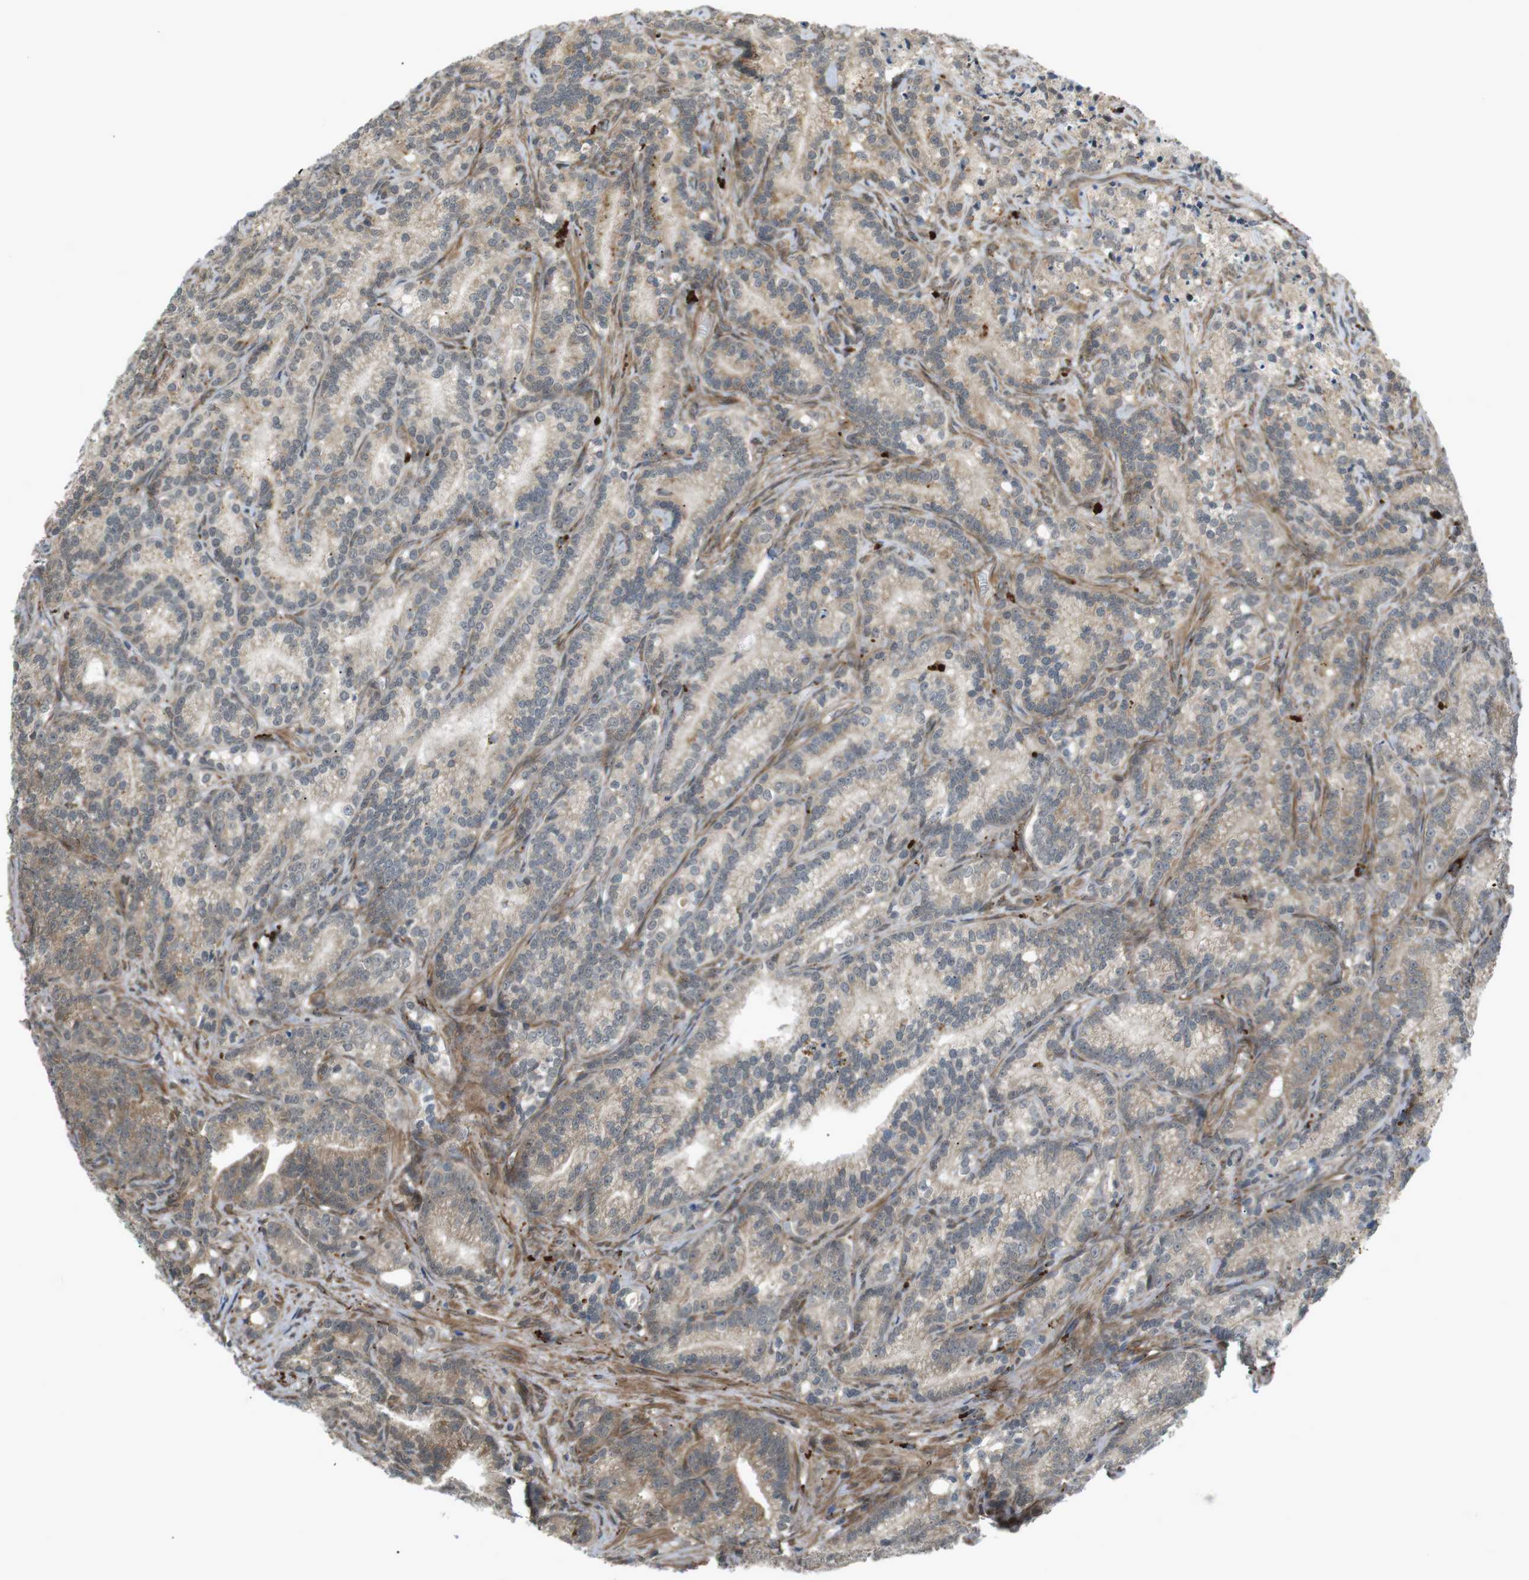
{"staining": {"intensity": "weak", "quantity": ">75%", "location": "cytoplasmic/membranous"}, "tissue": "prostate cancer", "cell_type": "Tumor cells", "image_type": "cancer", "snomed": [{"axis": "morphology", "description": "Adenocarcinoma, Low grade"}, {"axis": "topography", "description": "Prostate"}], "caption": "IHC staining of prostate low-grade adenocarcinoma, which reveals low levels of weak cytoplasmic/membranous staining in approximately >75% of tumor cells indicating weak cytoplasmic/membranous protein positivity. The staining was performed using DAB (3,3'-diaminobenzidine) (brown) for protein detection and nuclei were counterstained in hematoxylin (blue).", "gene": "KANK2", "patient": {"sex": "male", "age": 89}}